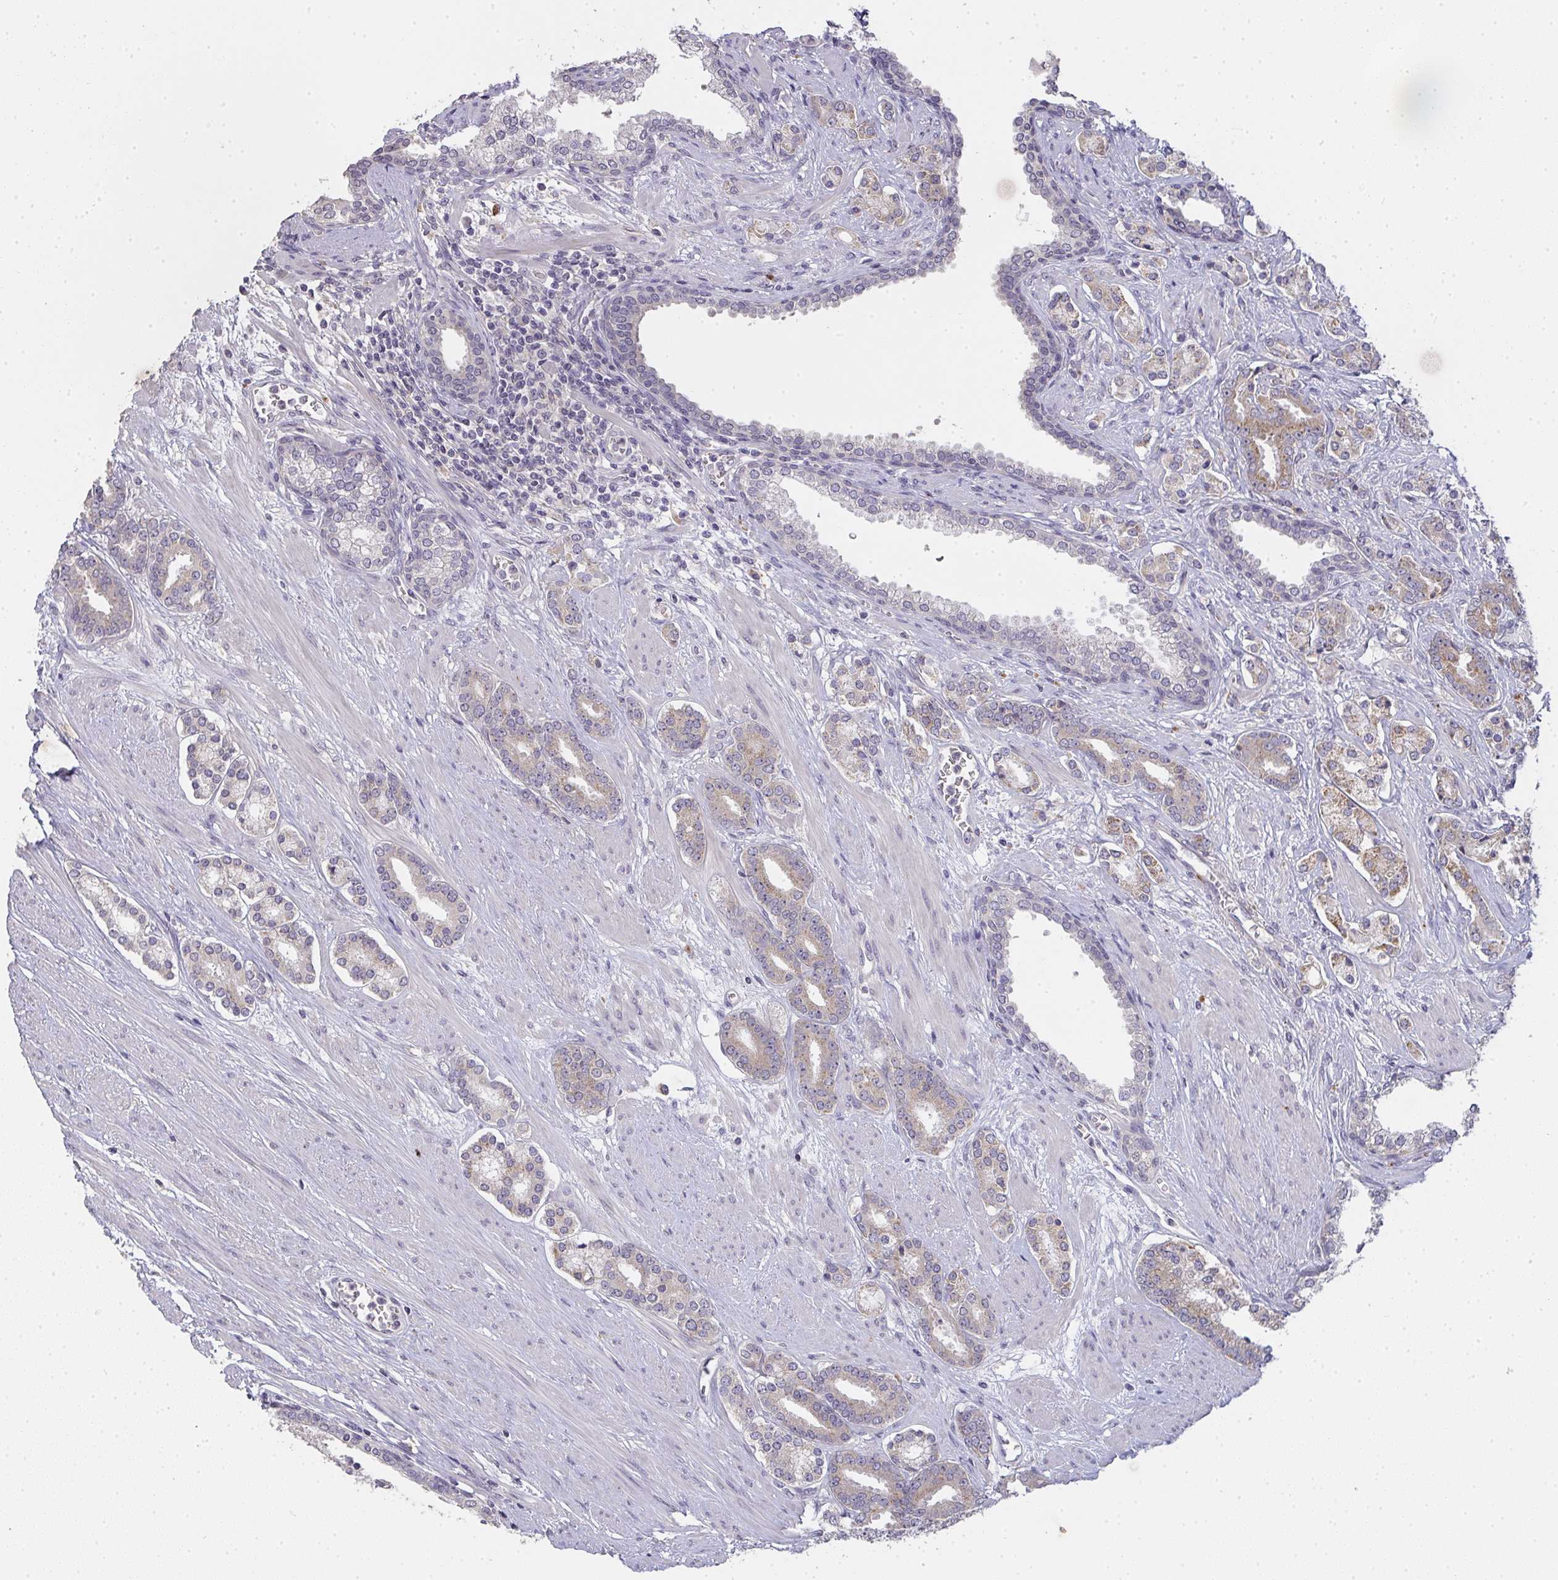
{"staining": {"intensity": "moderate", "quantity": "<25%", "location": "cytoplasmic/membranous"}, "tissue": "prostate cancer", "cell_type": "Tumor cells", "image_type": "cancer", "snomed": [{"axis": "morphology", "description": "Adenocarcinoma, High grade"}, {"axis": "topography", "description": "Prostate"}], "caption": "Prostate high-grade adenocarcinoma stained with a protein marker reveals moderate staining in tumor cells.", "gene": "TMEM219", "patient": {"sex": "male", "age": 60}}